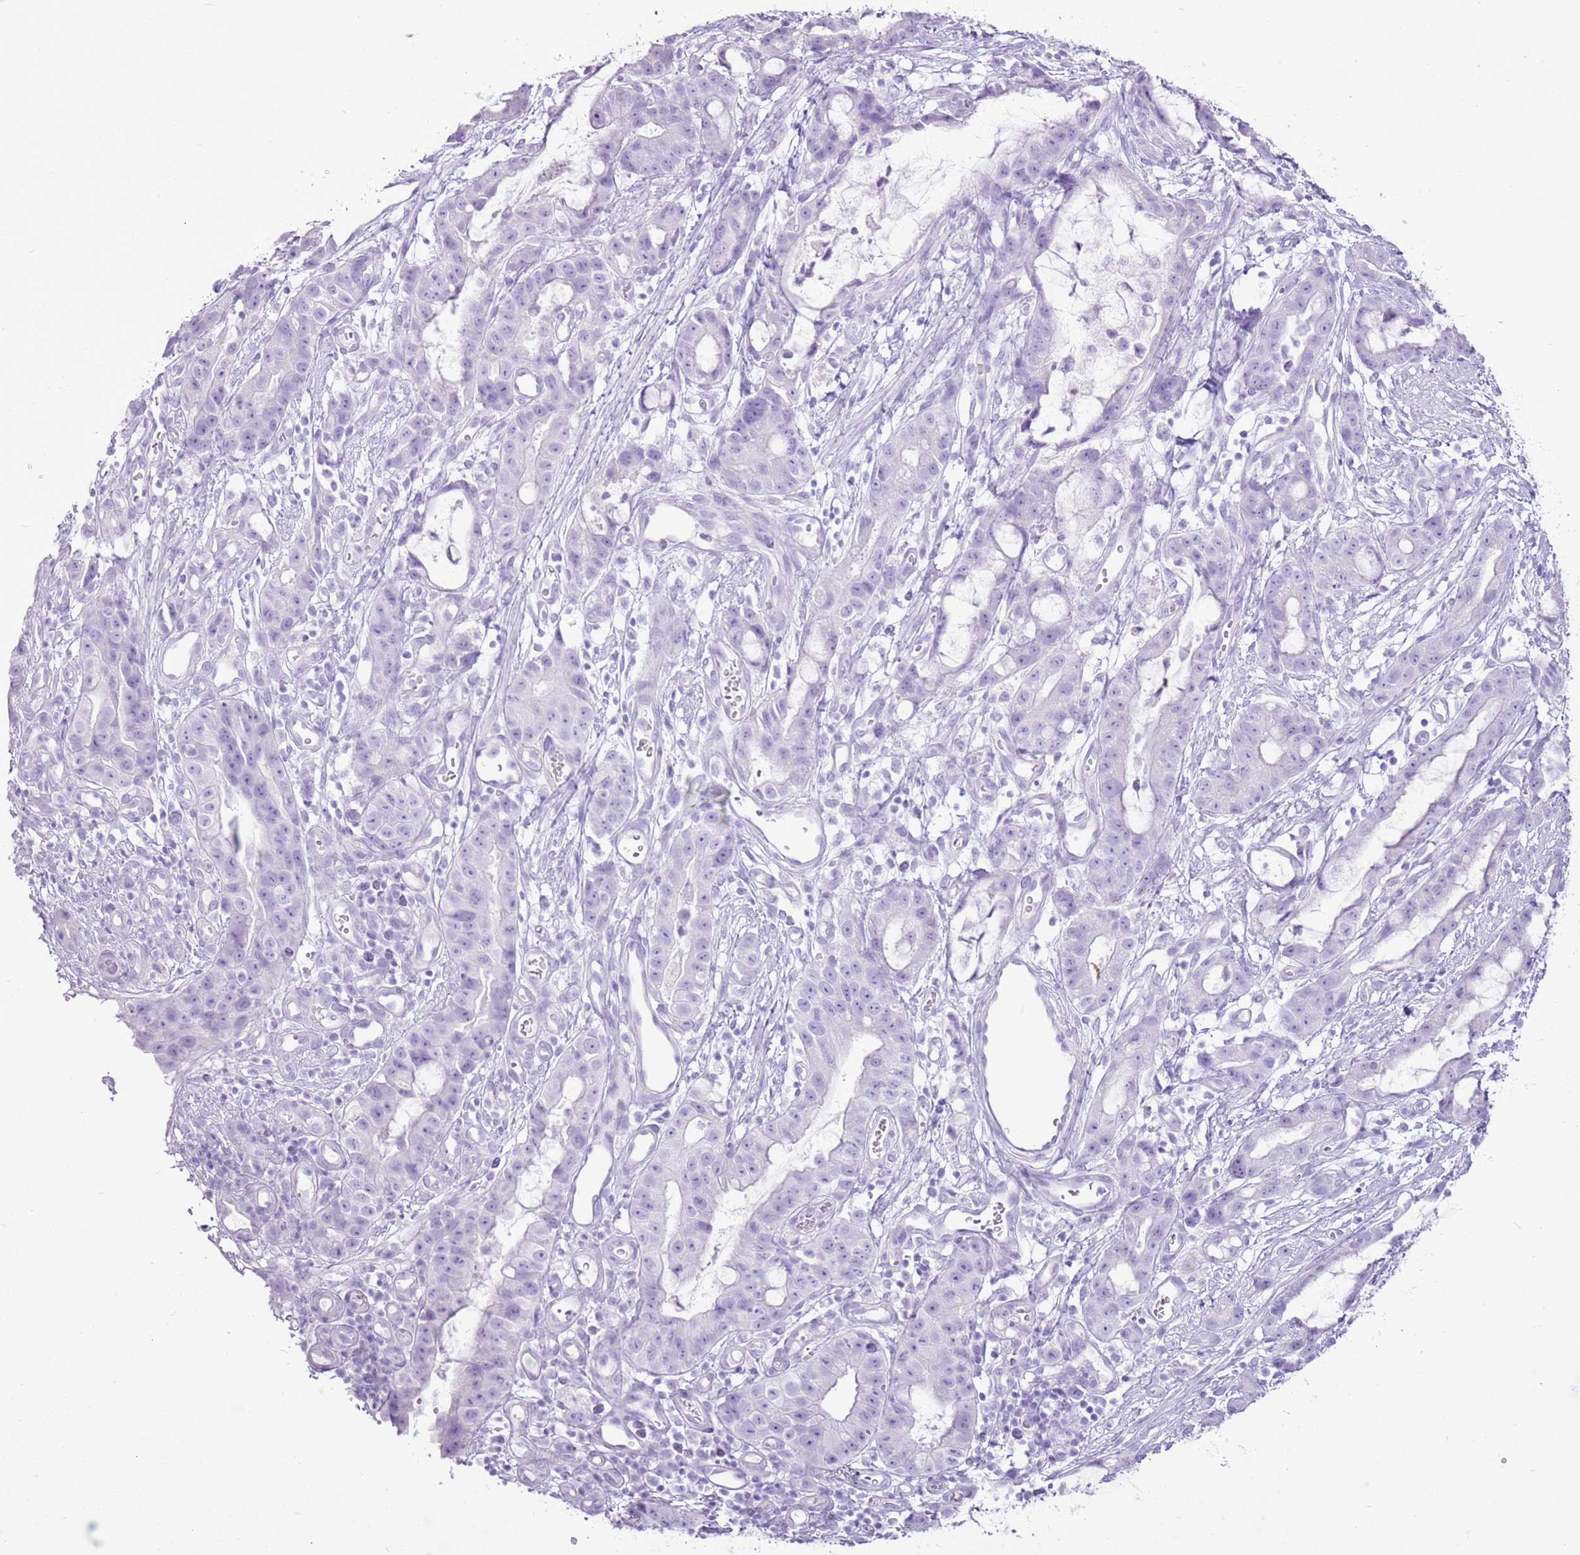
{"staining": {"intensity": "negative", "quantity": "none", "location": "none"}, "tissue": "stomach cancer", "cell_type": "Tumor cells", "image_type": "cancer", "snomed": [{"axis": "morphology", "description": "Adenocarcinoma, NOS"}, {"axis": "topography", "description": "Stomach"}], "caption": "Protein analysis of stomach adenocarcinoma reveals no significant expression in tumor cells.", "gene": "CNFN", "patient": {"sex": "male", "age": 55}}